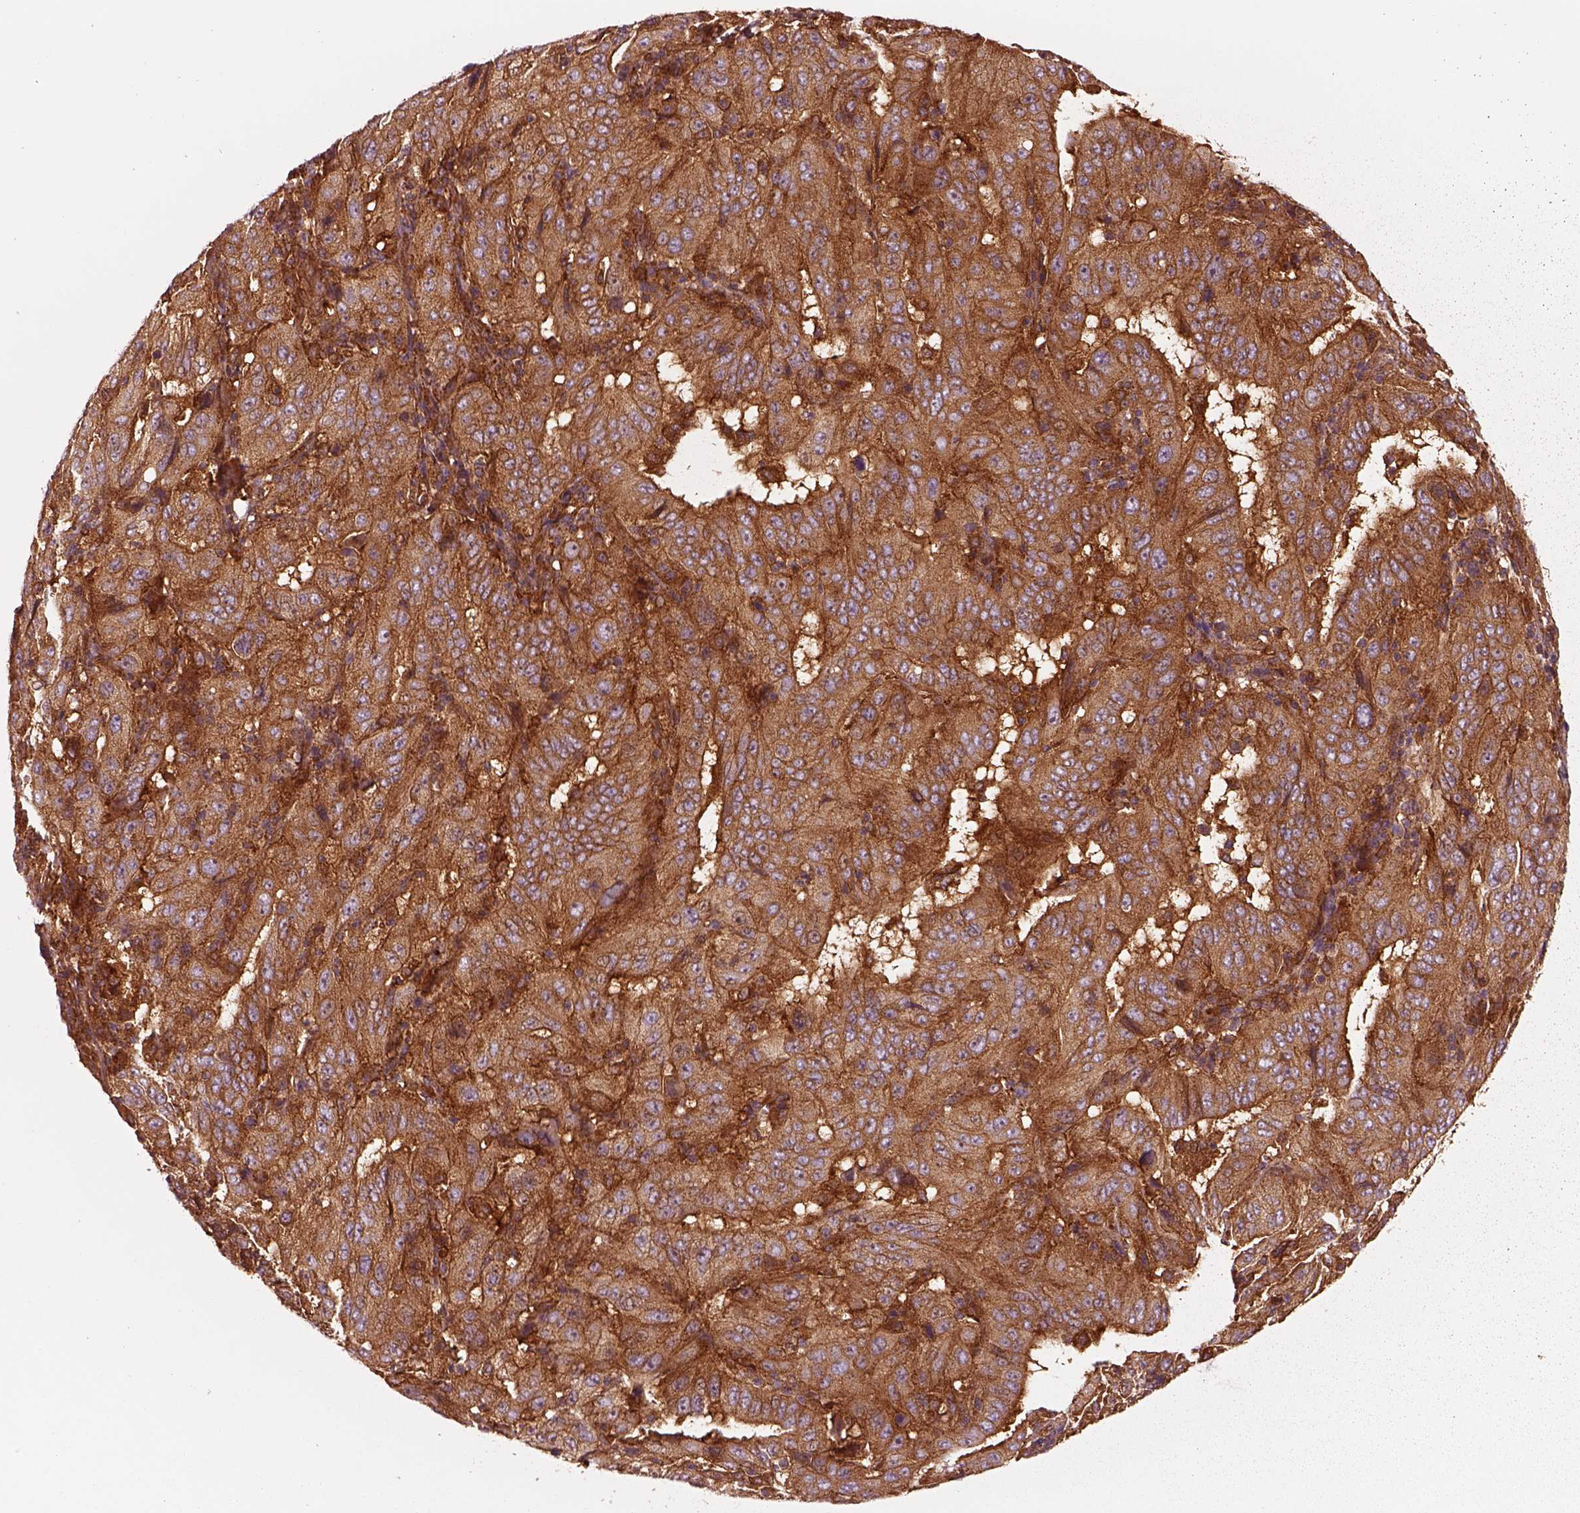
{"staining": {"intensity": "strong", "quantity": ">75%", "location": "cytoplasmic/membranous"}, "tissue": "pancreatic cancer", "cell_type": "Tumor cells", "image_type": "cancer", "snomed": [{"axis": "morphology", "description": "Adenocarcinoma, NOS"}, {"axis": "topography", "description": "Pancreas"}], "caption": "An image of pancreatic cancer (adenocarcinoma) stained for a protein demonstrates strong cytoplasmic/membranous brown staining in tumor cells. Nuclei are stained in blue.", "gene": "WASHC2A", "patient": {"sex": "male", "age": 63}}